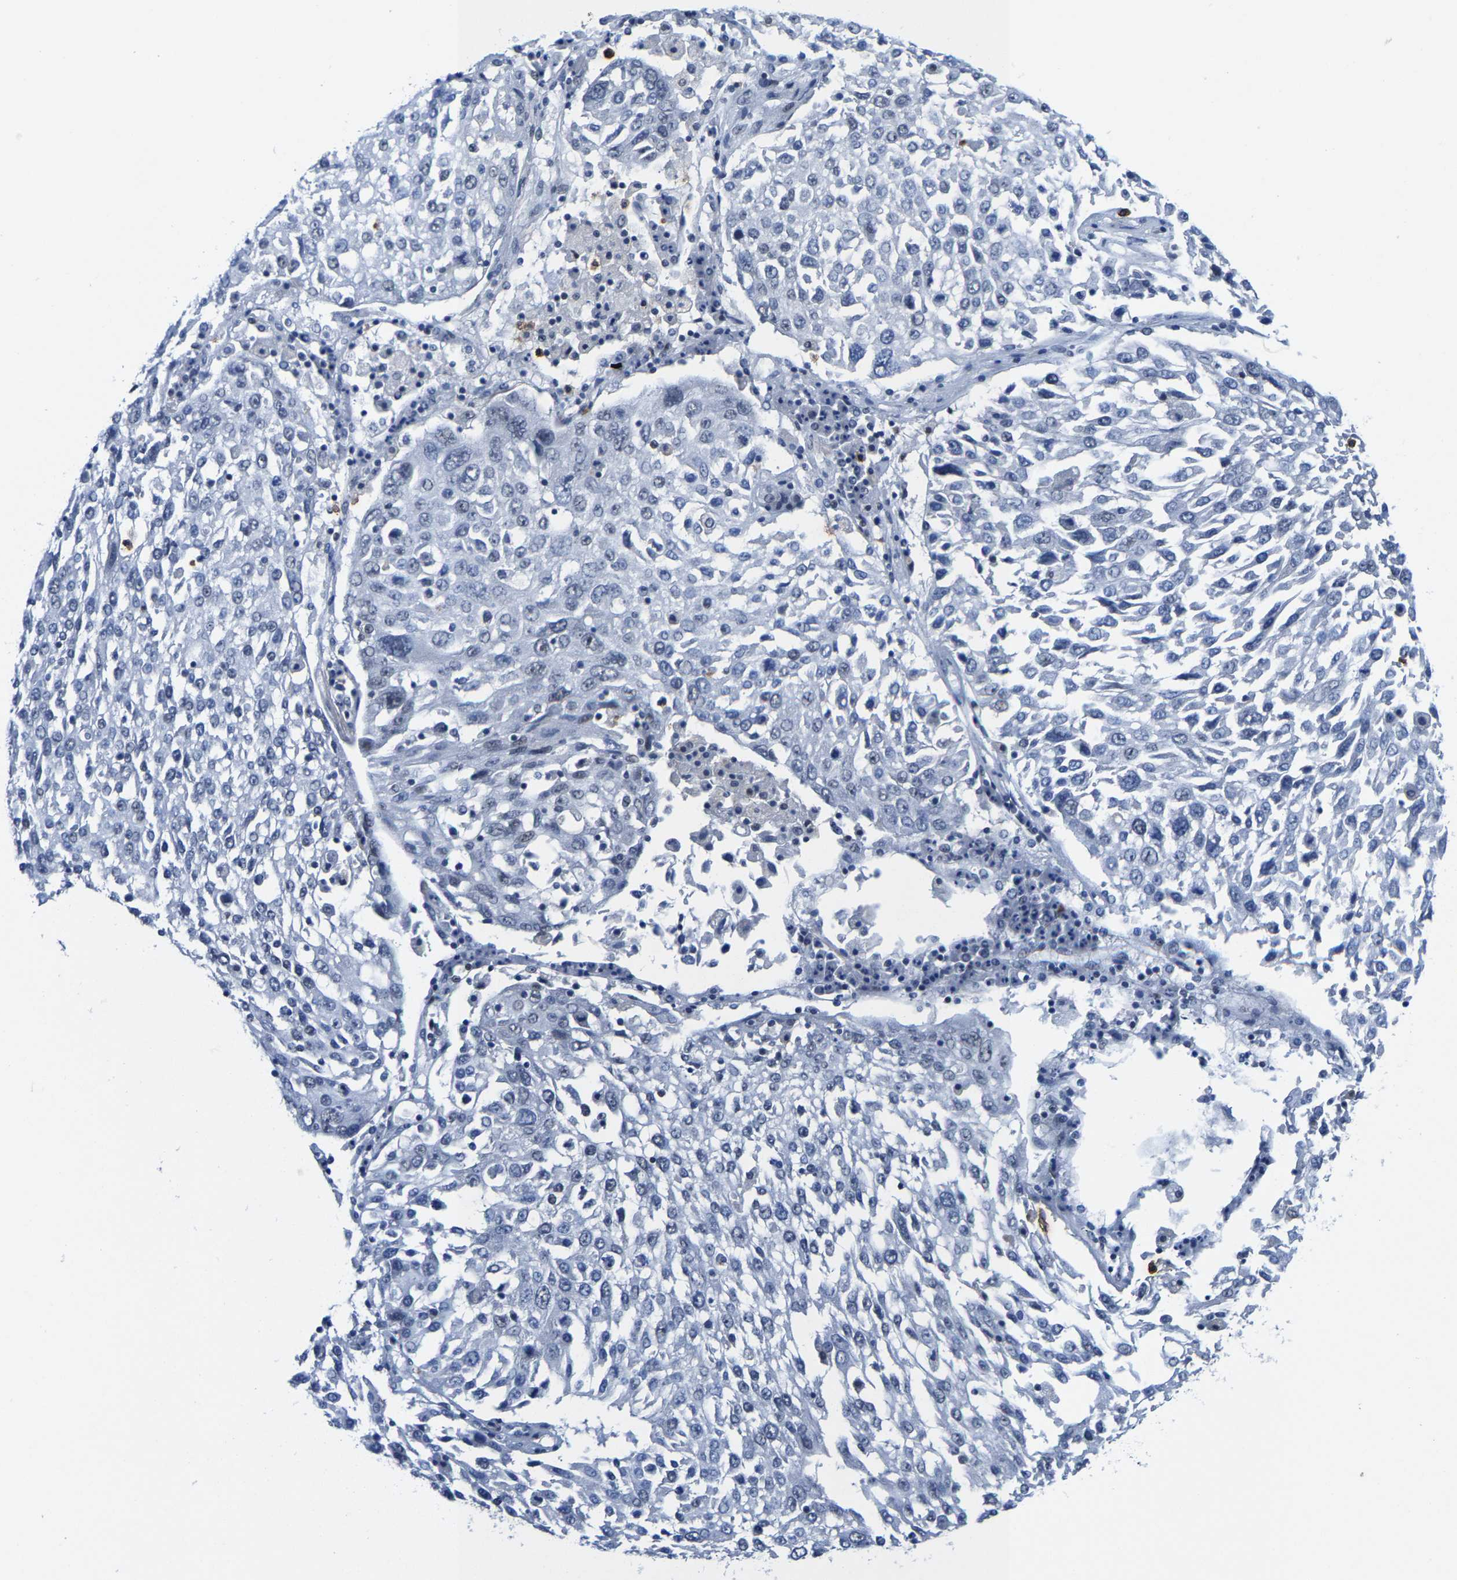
{"staining": {"intensity": "negative", "quantity": "none", "location": "none"}, "tissue": "lung cancer", "cell_type": "Tumor cells", "image_type": "cancer", "snomed": [{"axis": "morphology", "description": "Squamous cell carcinoma, NOS"}, {"axis": "topography", "description": "Lung"}], "caption": "IHC of human lung squamous cell carcinoma reveals no staining in tumor cells.", "gene": "SETD1B", "patient": {"sex": "male", "age": 65}}